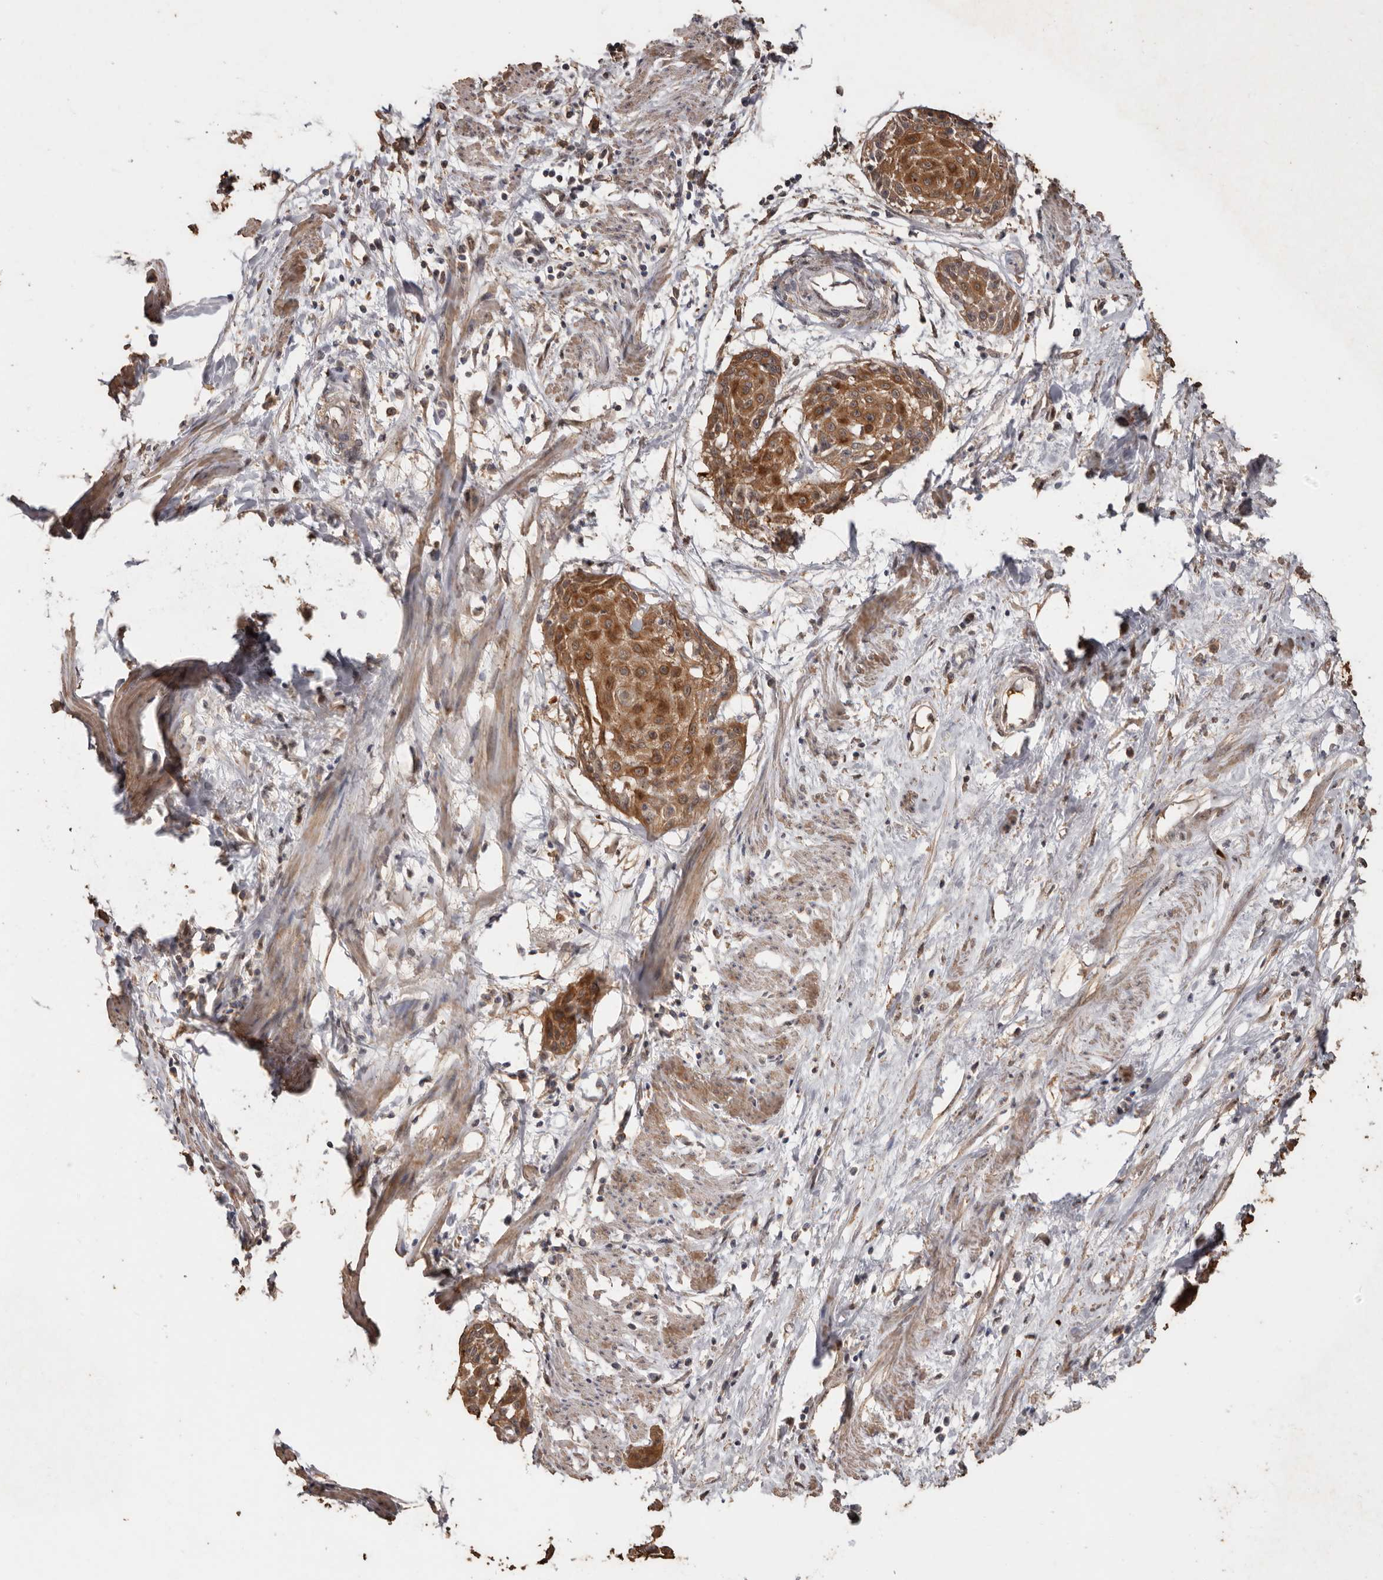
{"staining": {"intensity": "moderate", "quantity": ">75%", "location": "cytoplasmic/membranous"}, "tissue": "cervical cancer", "cell_type": "Tumor cells", "image_type": "cancer", "snomed": [{"axis": "morphology", "description": "Squamous cell carcinoma, NOS"}, {"axis": "topography", "description": "Cervix"}], "caption": "Immunohistochemical staining of cervical squamous cell carcinoma displays medium levels of moderate cytoplasmic/membranous protein staining in about >75% of tumor cells.", "gene": "GRAMD2A", "patient": {"sex": "female", "age": 57}}